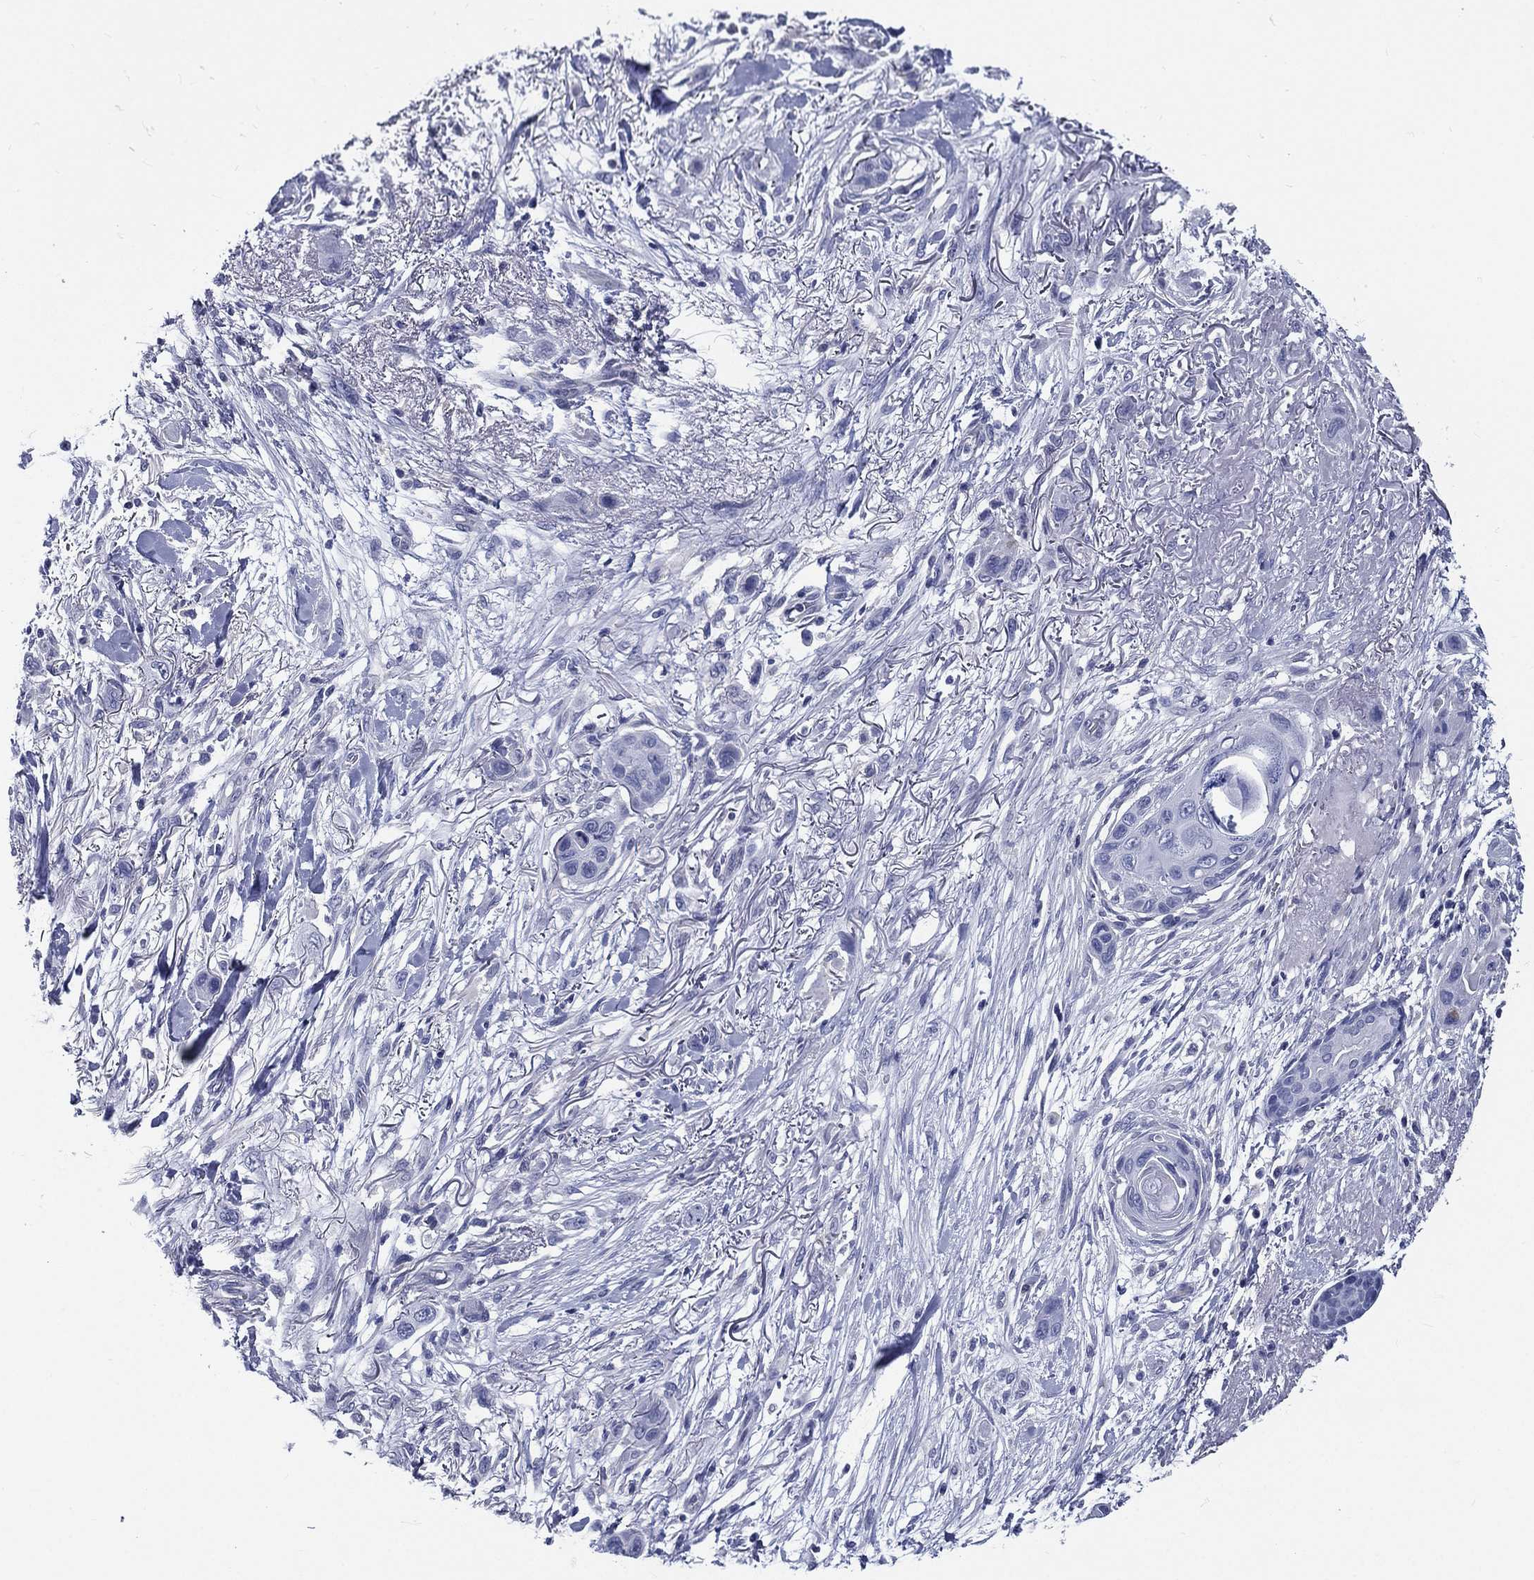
{"staining": {"intensity": "negative", "quantity": "none", "location": "none"}, "tissue": "skin cancer", "cell_type": "Tumor cells", "image_type": "cancer", "snomed": [{"axis": "morphology", "description": "Squamous cell carcinoma, NOS"}, {"axis": "topography", "description": "Skin"}], "caption": "This image is of skin squamous cell carcinoma stained with IHC to label a protein in brown with the nuclei are counter-stained blue. There is no expression in tumor cells.", "gene": "DPYS", "patient": {"sex": "male", "age": 79}}